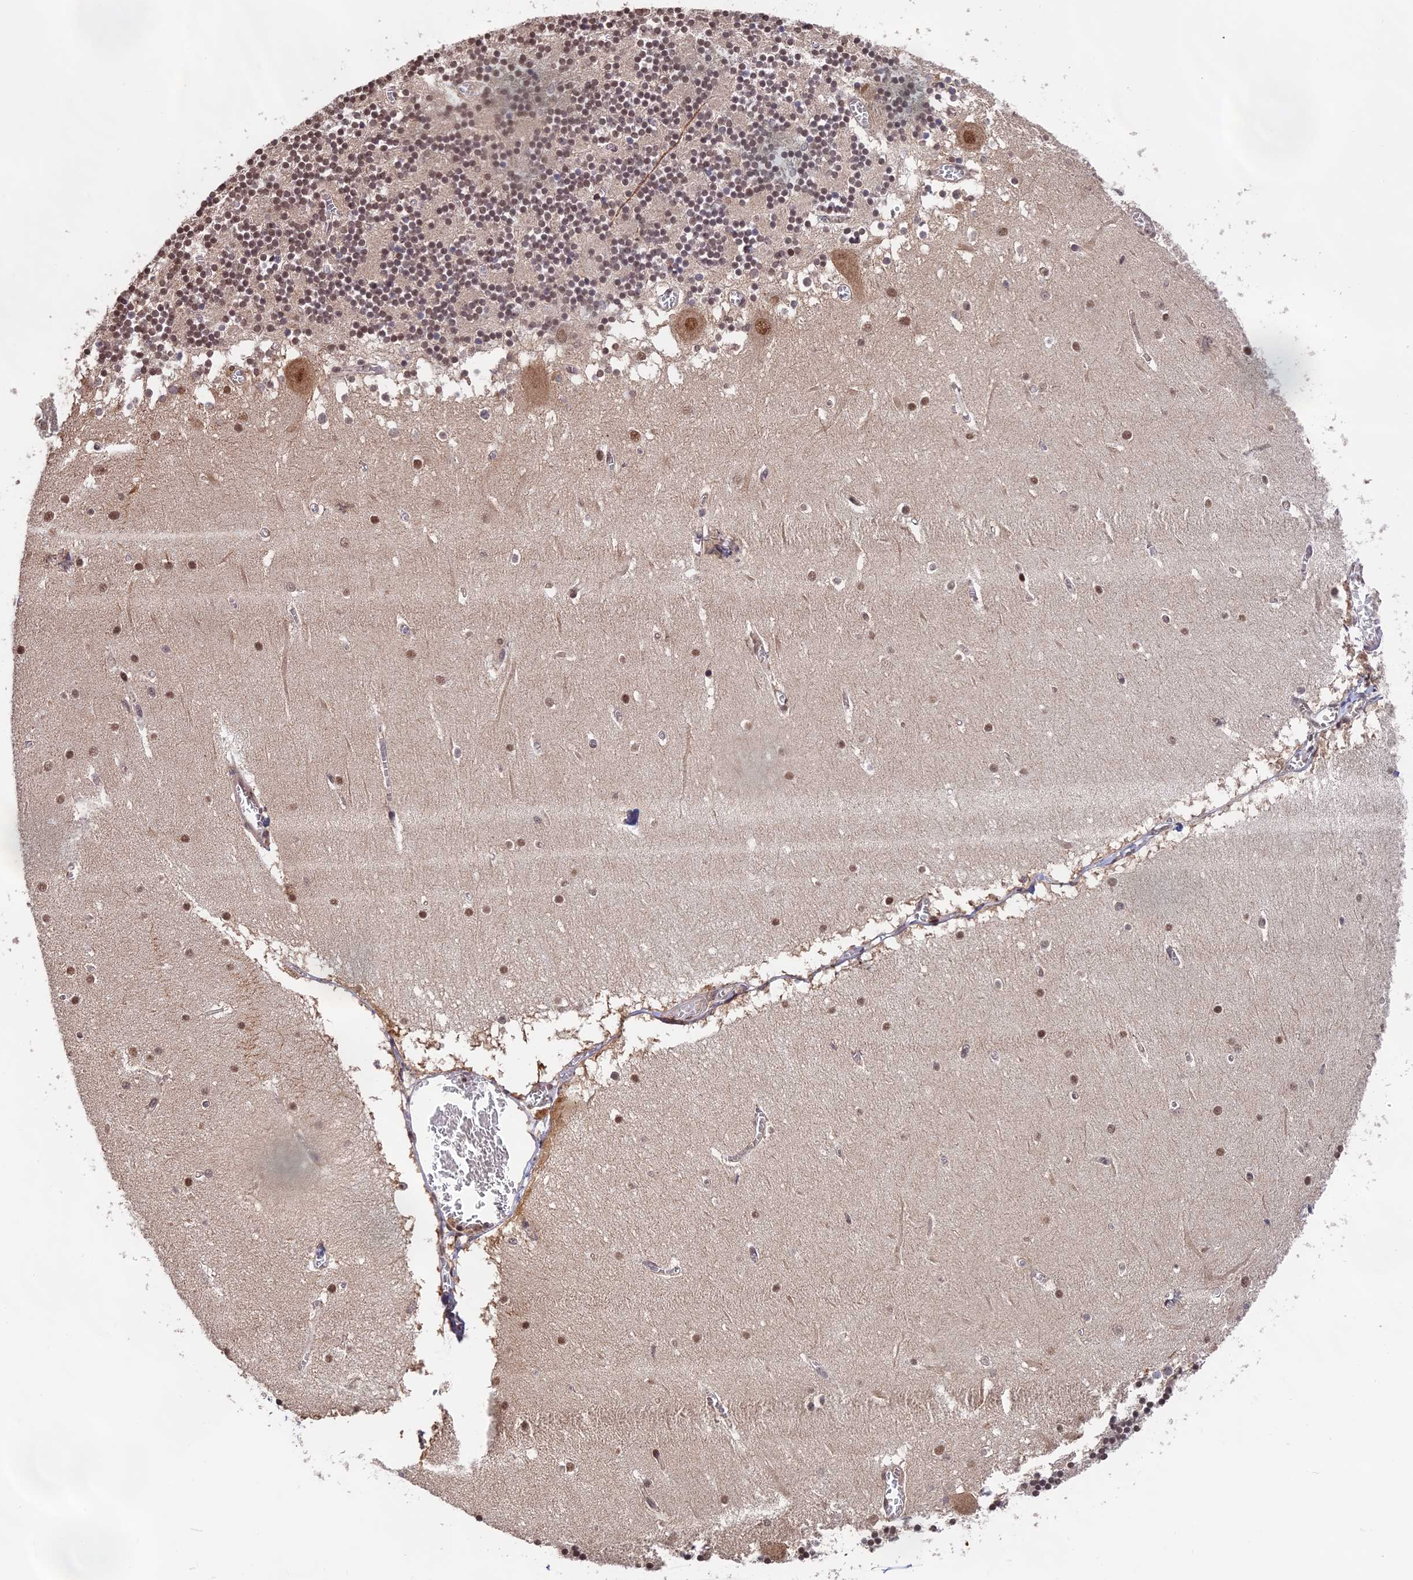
{"staining": {"intensity": "moderate", "quantity": "25%-75%", "location": "nuclear"}, "tissue": "cerebellum", "cell_type": "Cells in granular layer", "image_type": "normal", "snomed": [{"axis": "morphology", "description": "Normal tissue, NOS"}, {"axis": "topography", "description": "Cerebellum"}], "caption": "The micrograph exhibits a brown stain indicating the presence of a protein in the nuclear of cells in granular layer in cerebellum.", "gene": "OSBPL1A", "patient": {"sex": "female", "age": 28}}